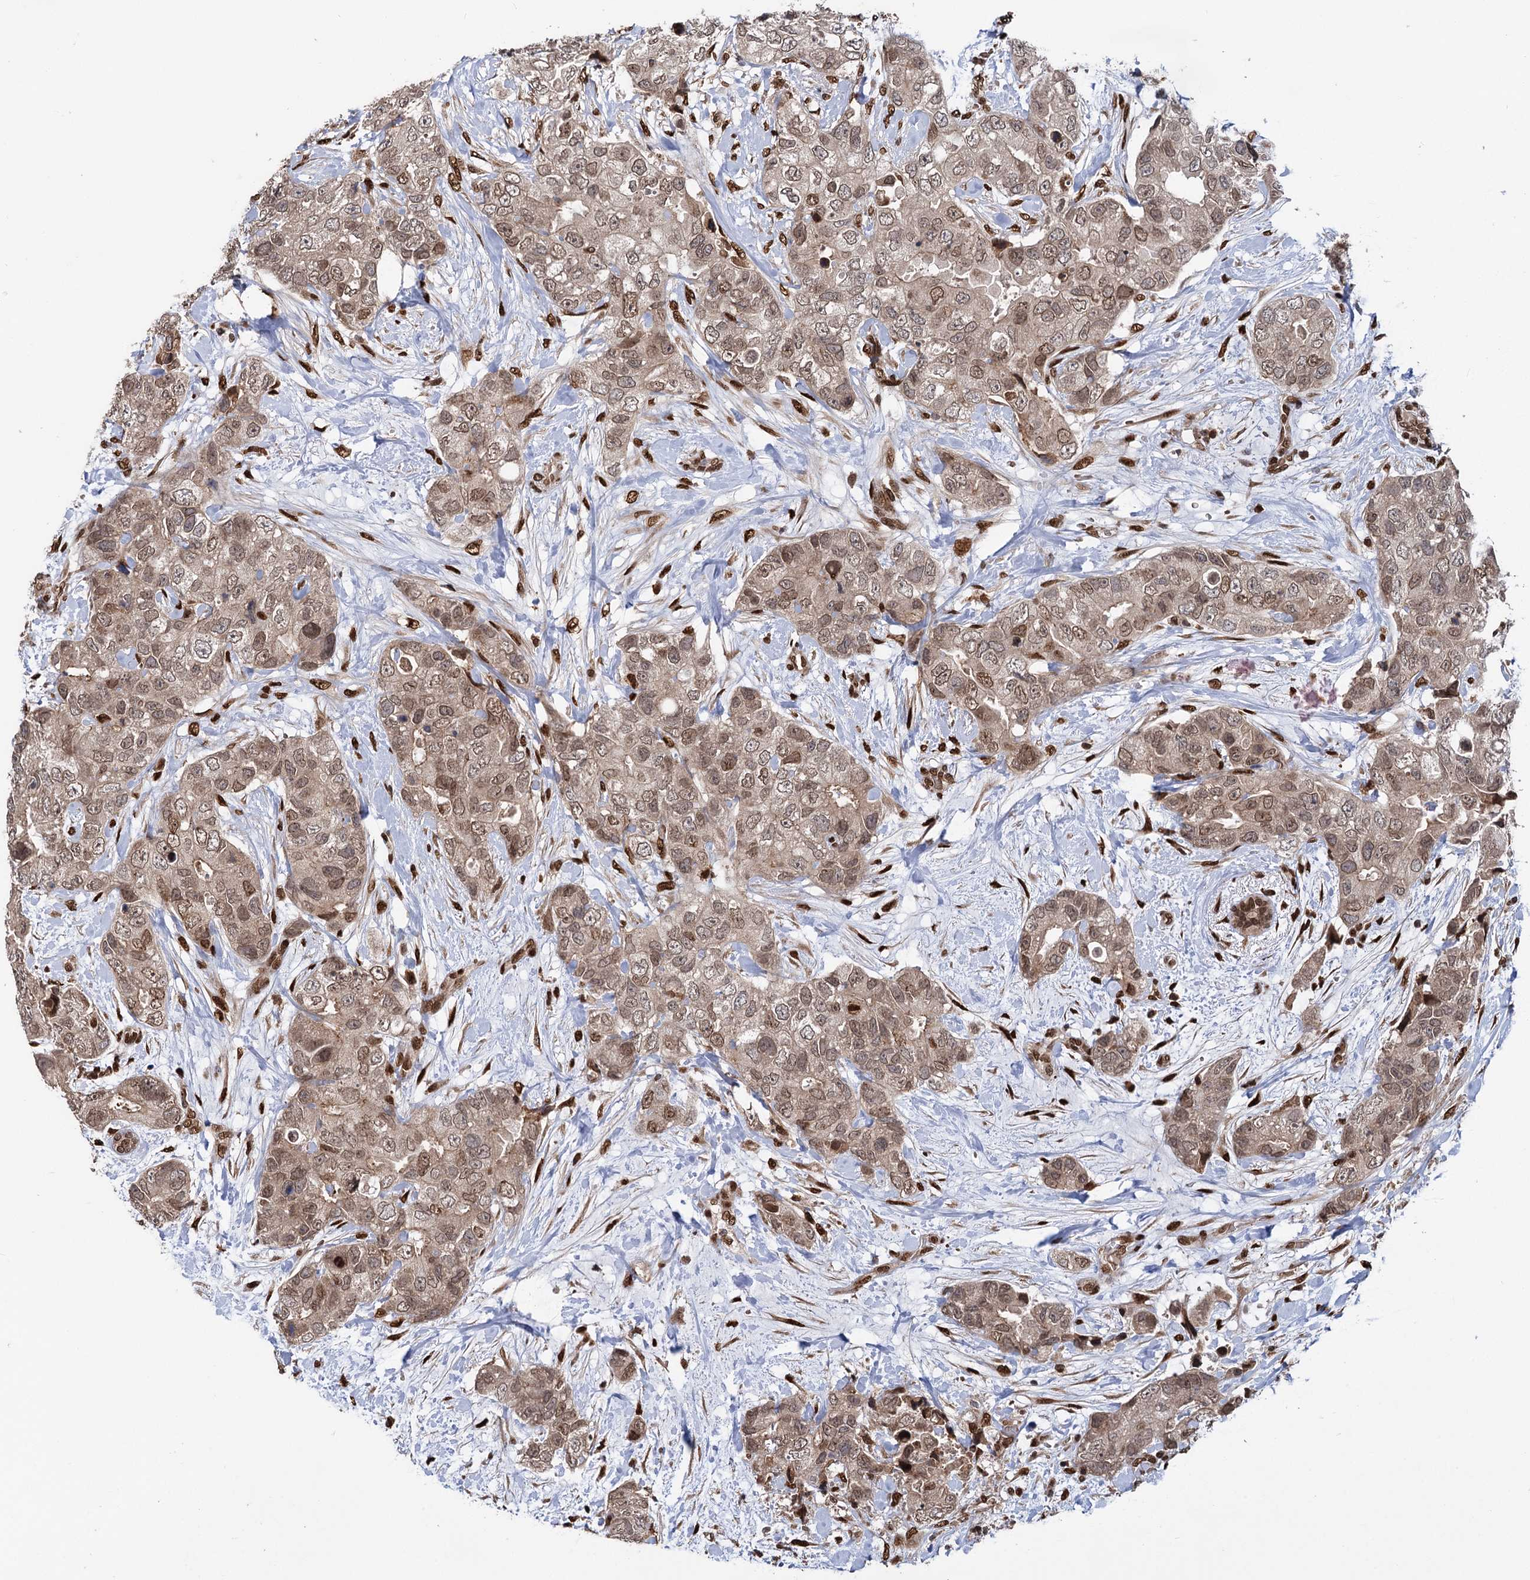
{"staining": {"intensity": "weak", "quantity": ">75%", "location": "cytoplasmic/membranous,nuclear"}, "tissue": "breast cancer", "cell_type": "Tumor cells", "image_type": "cancer", "snomed": [{"axis": "morphology", "description": "Duct carcinoma"}, {"axis": "topography", "description": "Breast"}], "caption": "Breast cancer stained with a brown dye demonstrates weak cytoplasmic/membranous and nuclear positive positivity in about >75% of tumor cells.", "gene": "MESD", "patient": {"sex": "female", "age": 62}}